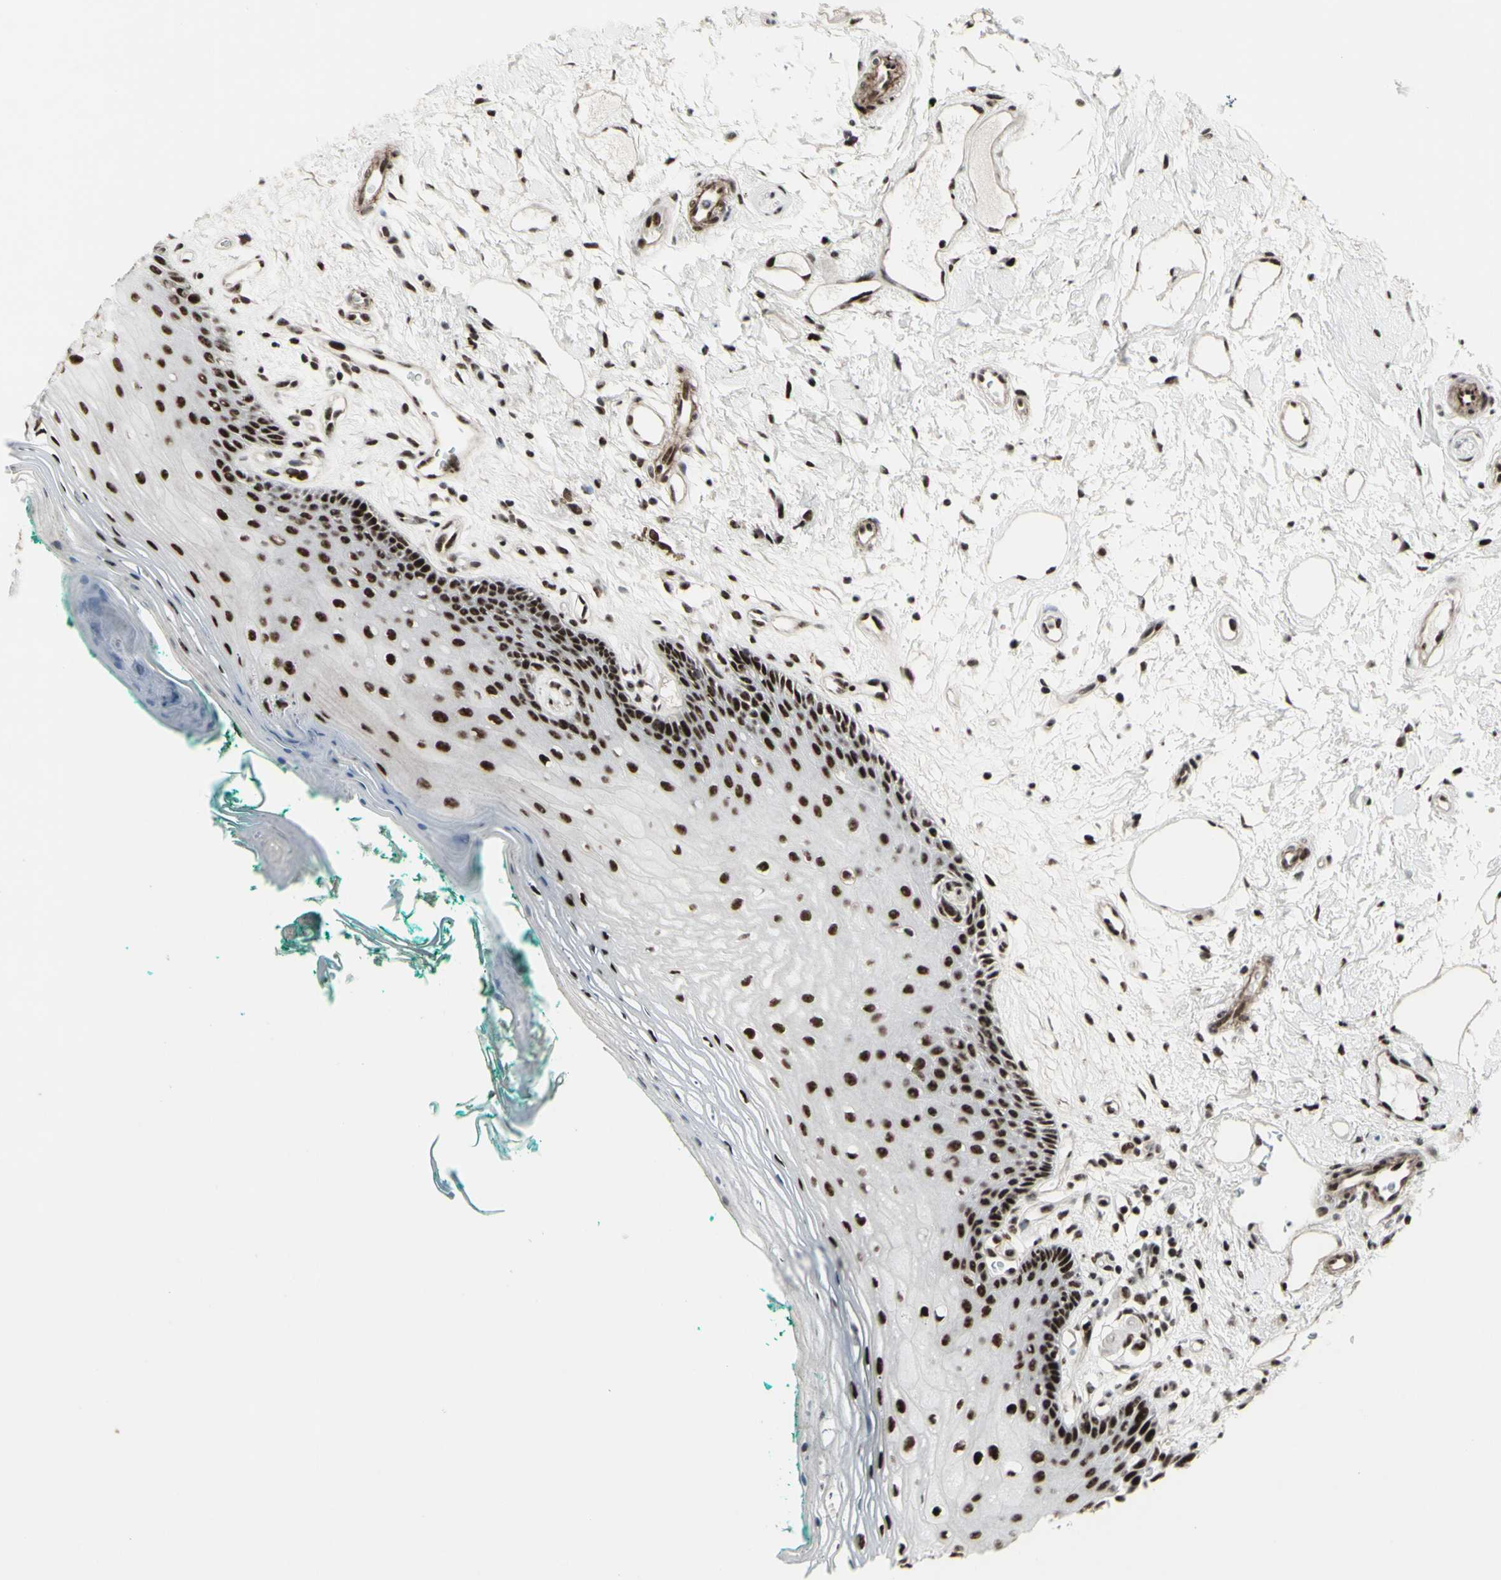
{"staining": {"intensity": "strong", "quantity": ">75%", "location": "nuclear"}, "tissue": "oral mucosa", "cell_type": "Squamous epithelial cells", "image_type": "normal", "snomed": [{"axis": "morphology", "description": "Normal tissue, NOS"}, {"axis": "topography", "description": "Skeletal muscle"}, {"axis": "topography", "description": "Oral tissue"}, {"axis": "topography", "description": "Peripheral nerve tissue"}], "caption": "The micrograph demonstrates staining of normal oral mucosa, revealing strong nuclear protein expression (brown color) within squamous epithelial cells. (Stains: DAB (3,3'-diaminobenzidine) in brown, nuclei in blue, Microscopy: brightfield microscopy at high magnification).", "gene": "SUPT6H", "patient": {"sex": "female", "age": 84}}